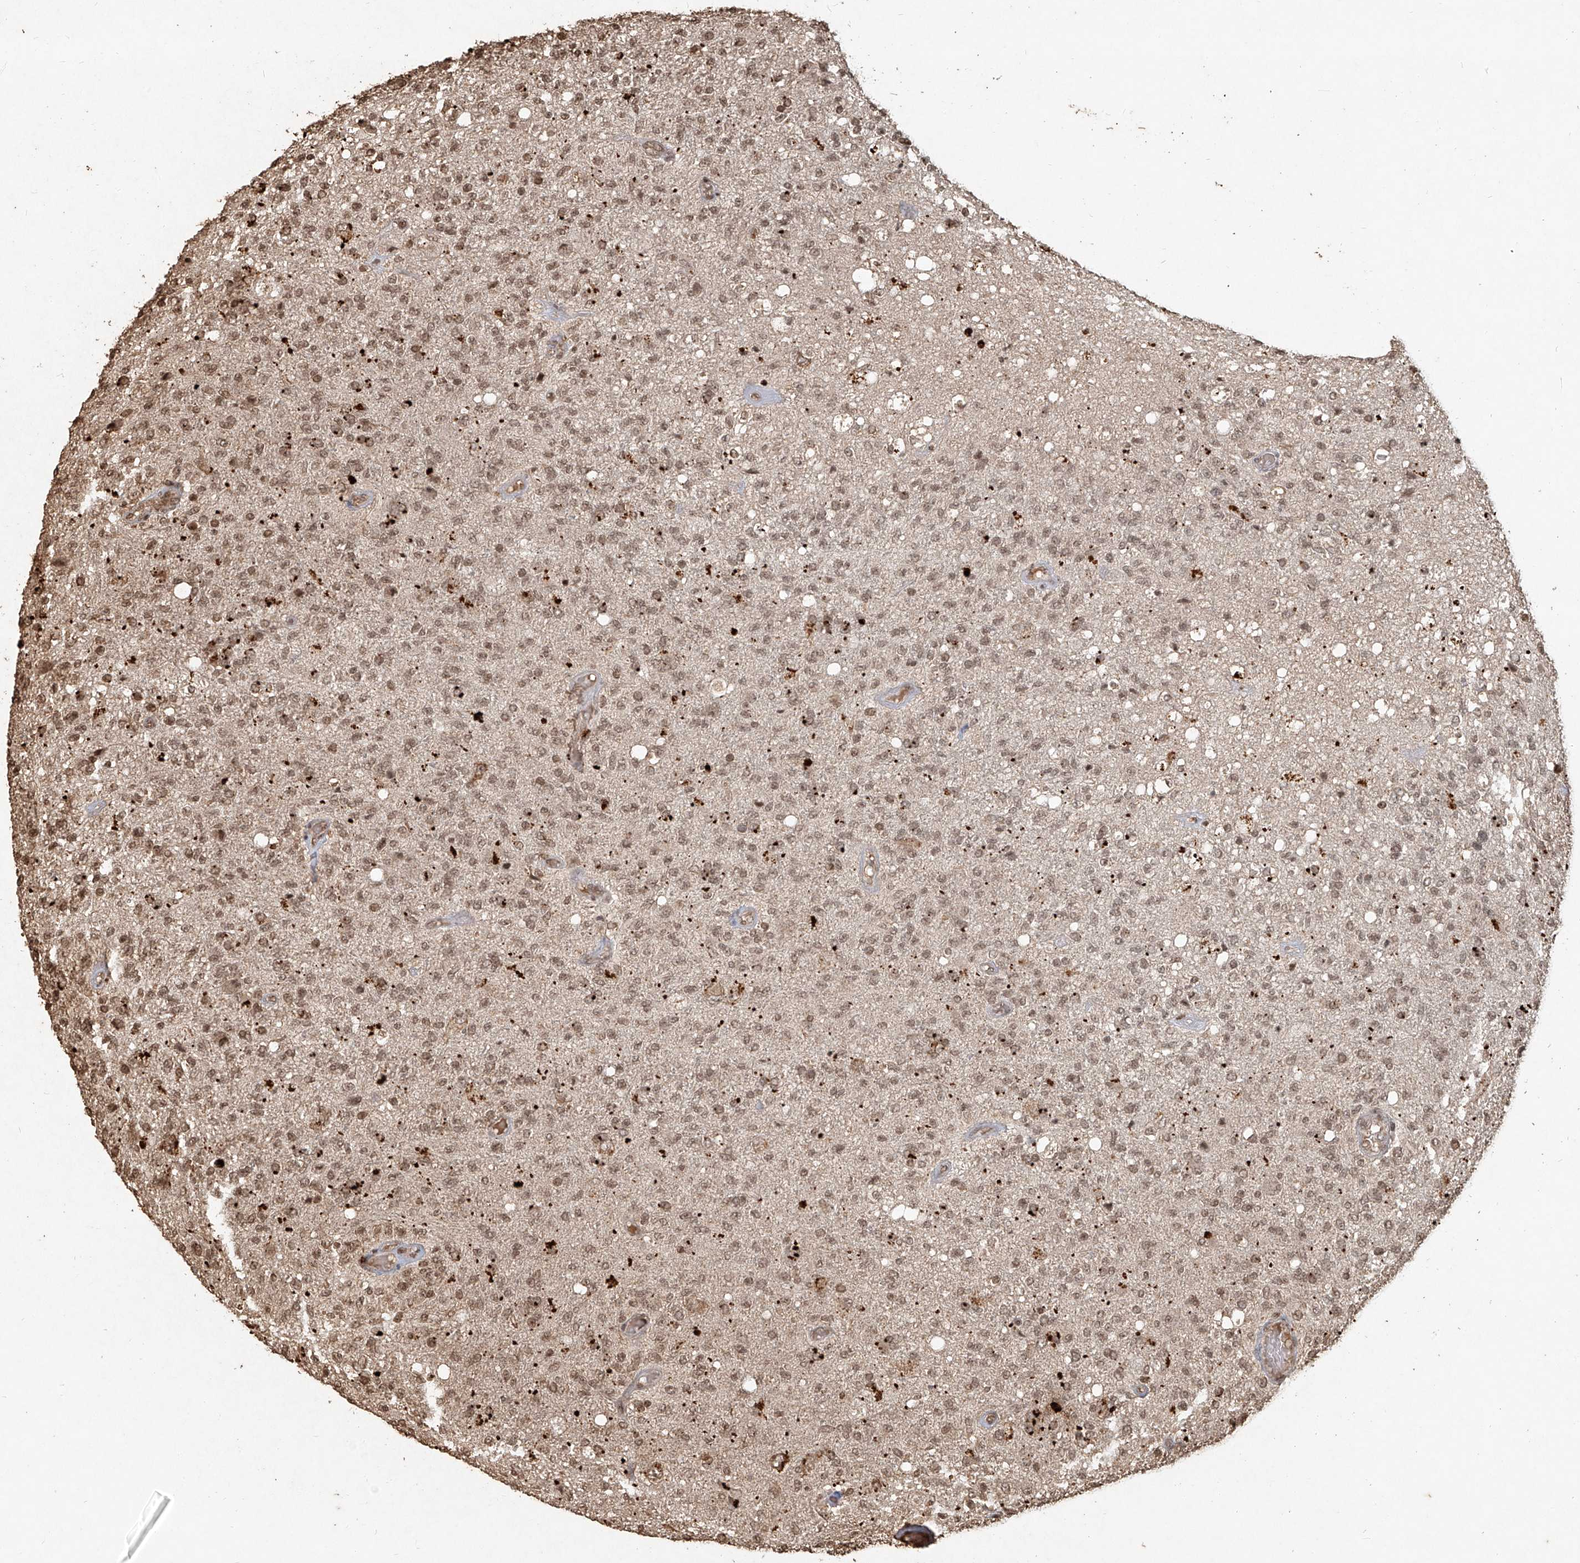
{"staining": {"intensity": "moderate", "quantity": ">75%", "location": "nuclear"}, "tissue": "glioma", "cell_type": "Tumor cells", "image_type": "cancer", "snomed": [{"axis": "morphology", "description": "Normal tissue, NOS"}, {"axis": "morphology", "description": "Glioma, malignant, High grade"}, {"axis": "topography", "description": "Cerebral cortex"}], "caption": "Protein staining of malignant high-grade glioma tissue reveals moderate nuclear staining in about >75% of tumor cells.", "gene": "UBE2K", "patient": {"sex": "male", "age": 77}}